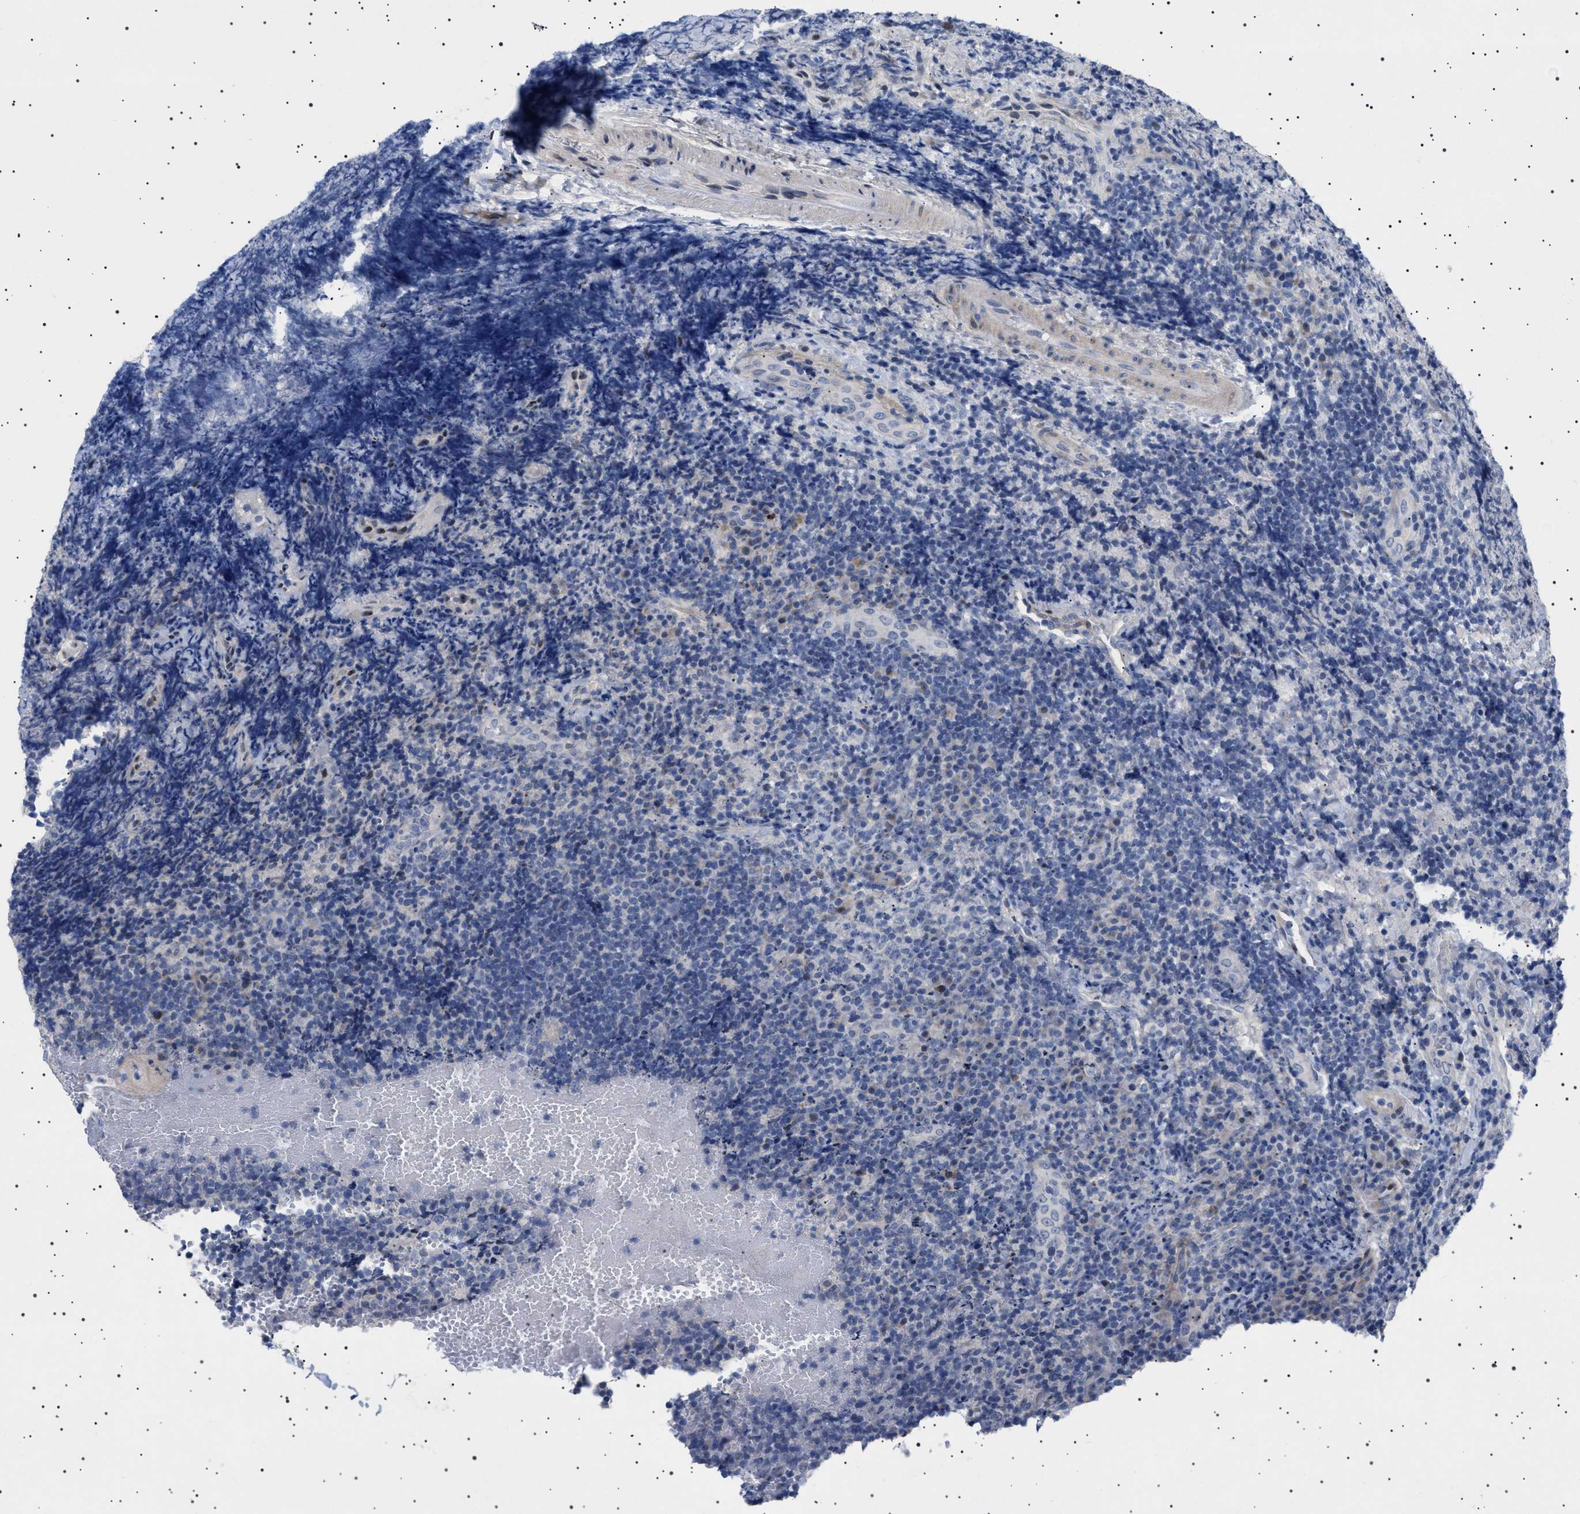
{"staining": {"intensity": "negative", "quantity": "none", "location": "none"}, "tissue": "lymphoma", "cell_type": "Tumor cells", "image_type": "cancer", "snomed": [{"axis": "morphology", "description": "Malignant lymphoma, non-Hodgkin's type, High grade"}, {"axis": "topography", "description": "Tonsil"}], "caption": "Immunohistochemistry (IHC) histopathology image of human lymphoma stained for a protein (brown), which shows no expression in tumor cells. (DAB immunohistochemistry (IHC) with hematoxylin counter stain).", "gene": "HTR1A", "patient": {"sex": "female", "age": 36}}